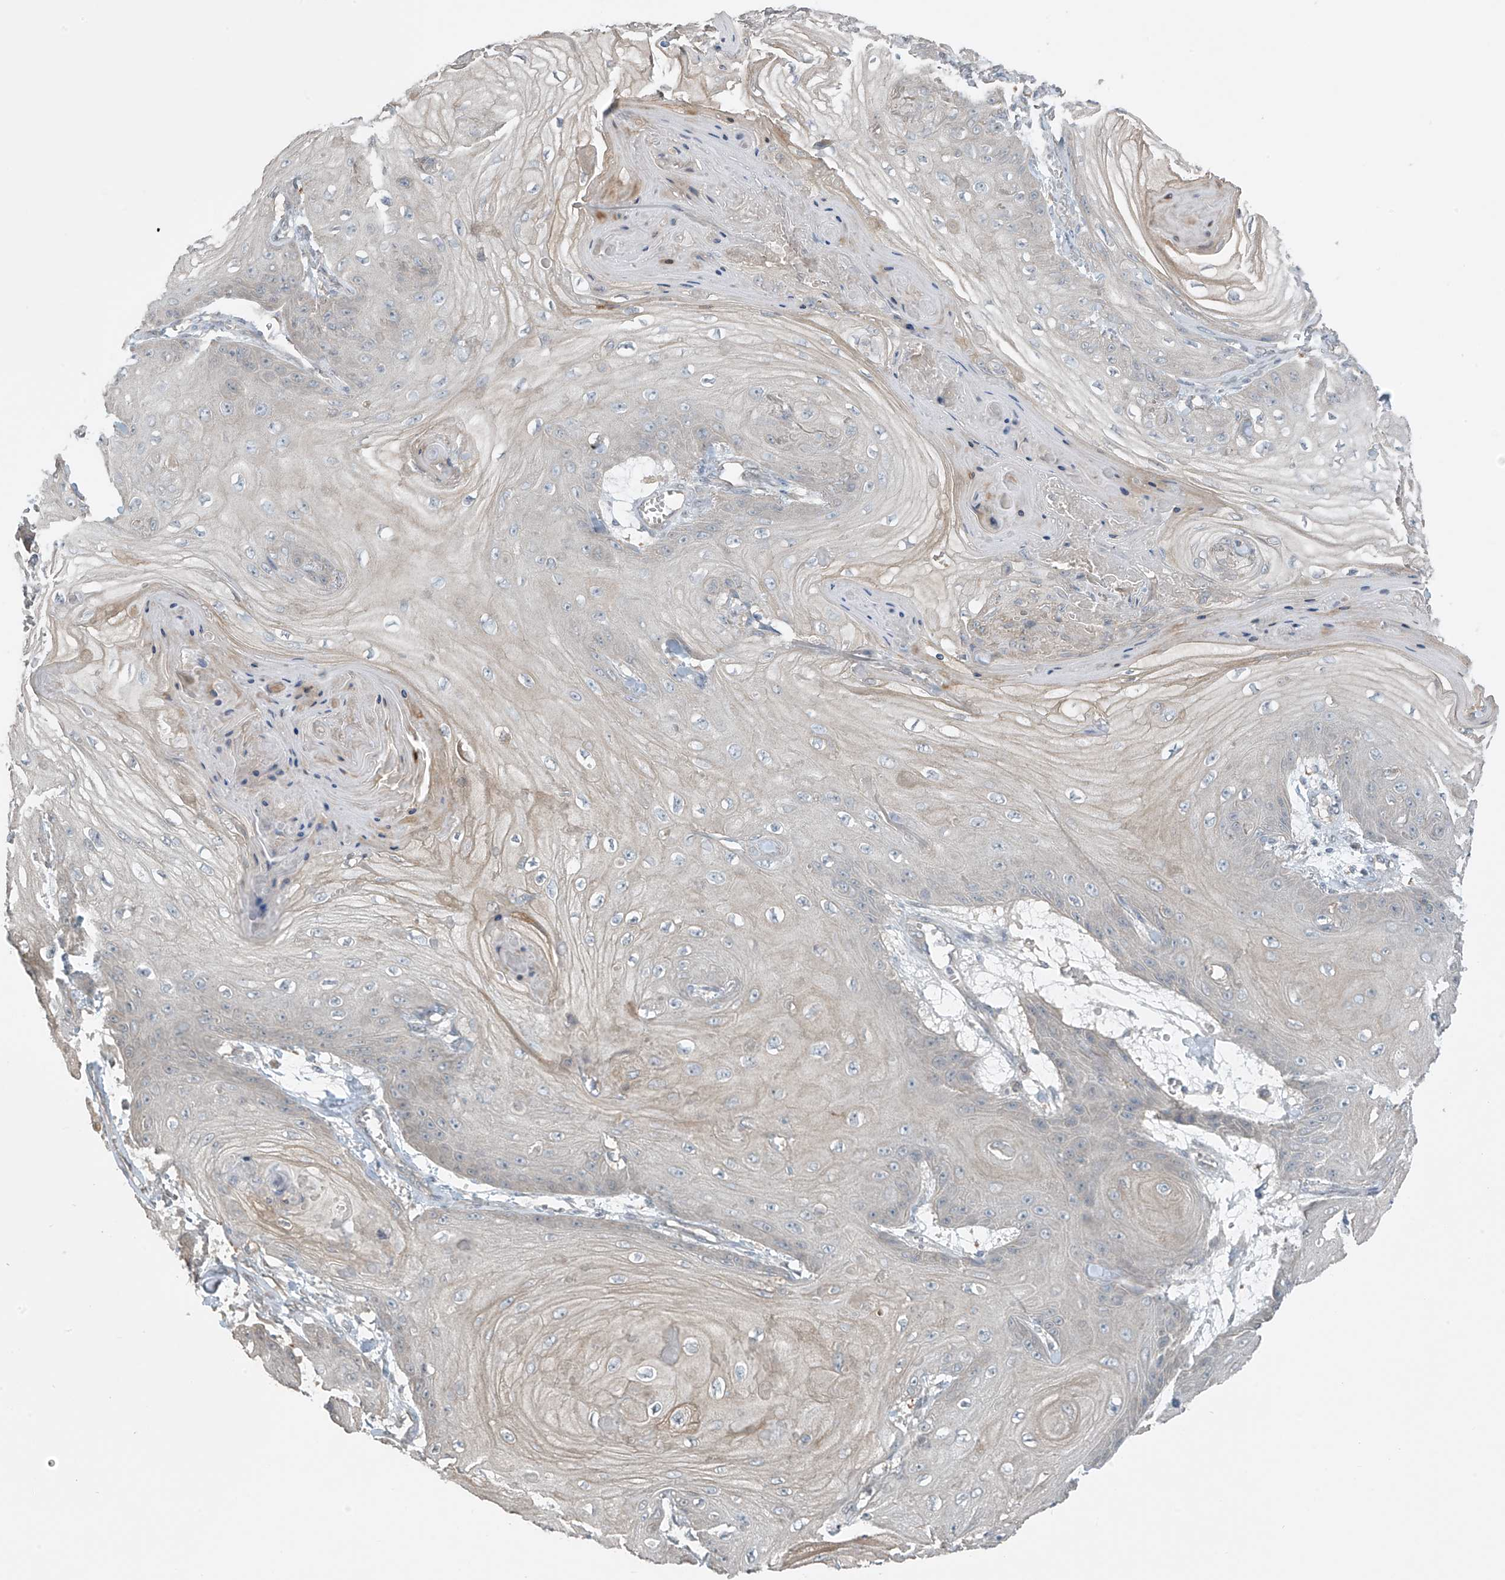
{"staining": {"intensity": "negative", "quantity": "none", "location": "none"}, "tissue": "skin cancer", "cell_type": "Tumor cells", "image_type": "cancer", "snomed": [{"axis": "morphology", "description": "Squamous cell carcinoma, NOS"}, {"axis": "topography", "description": "Skin"}], "caption": "This is an IHC image of skin cancer. There is no expression in tumor cells.", "gene": "HOXA11", "patient": {"sex": "male", "age": 74}}